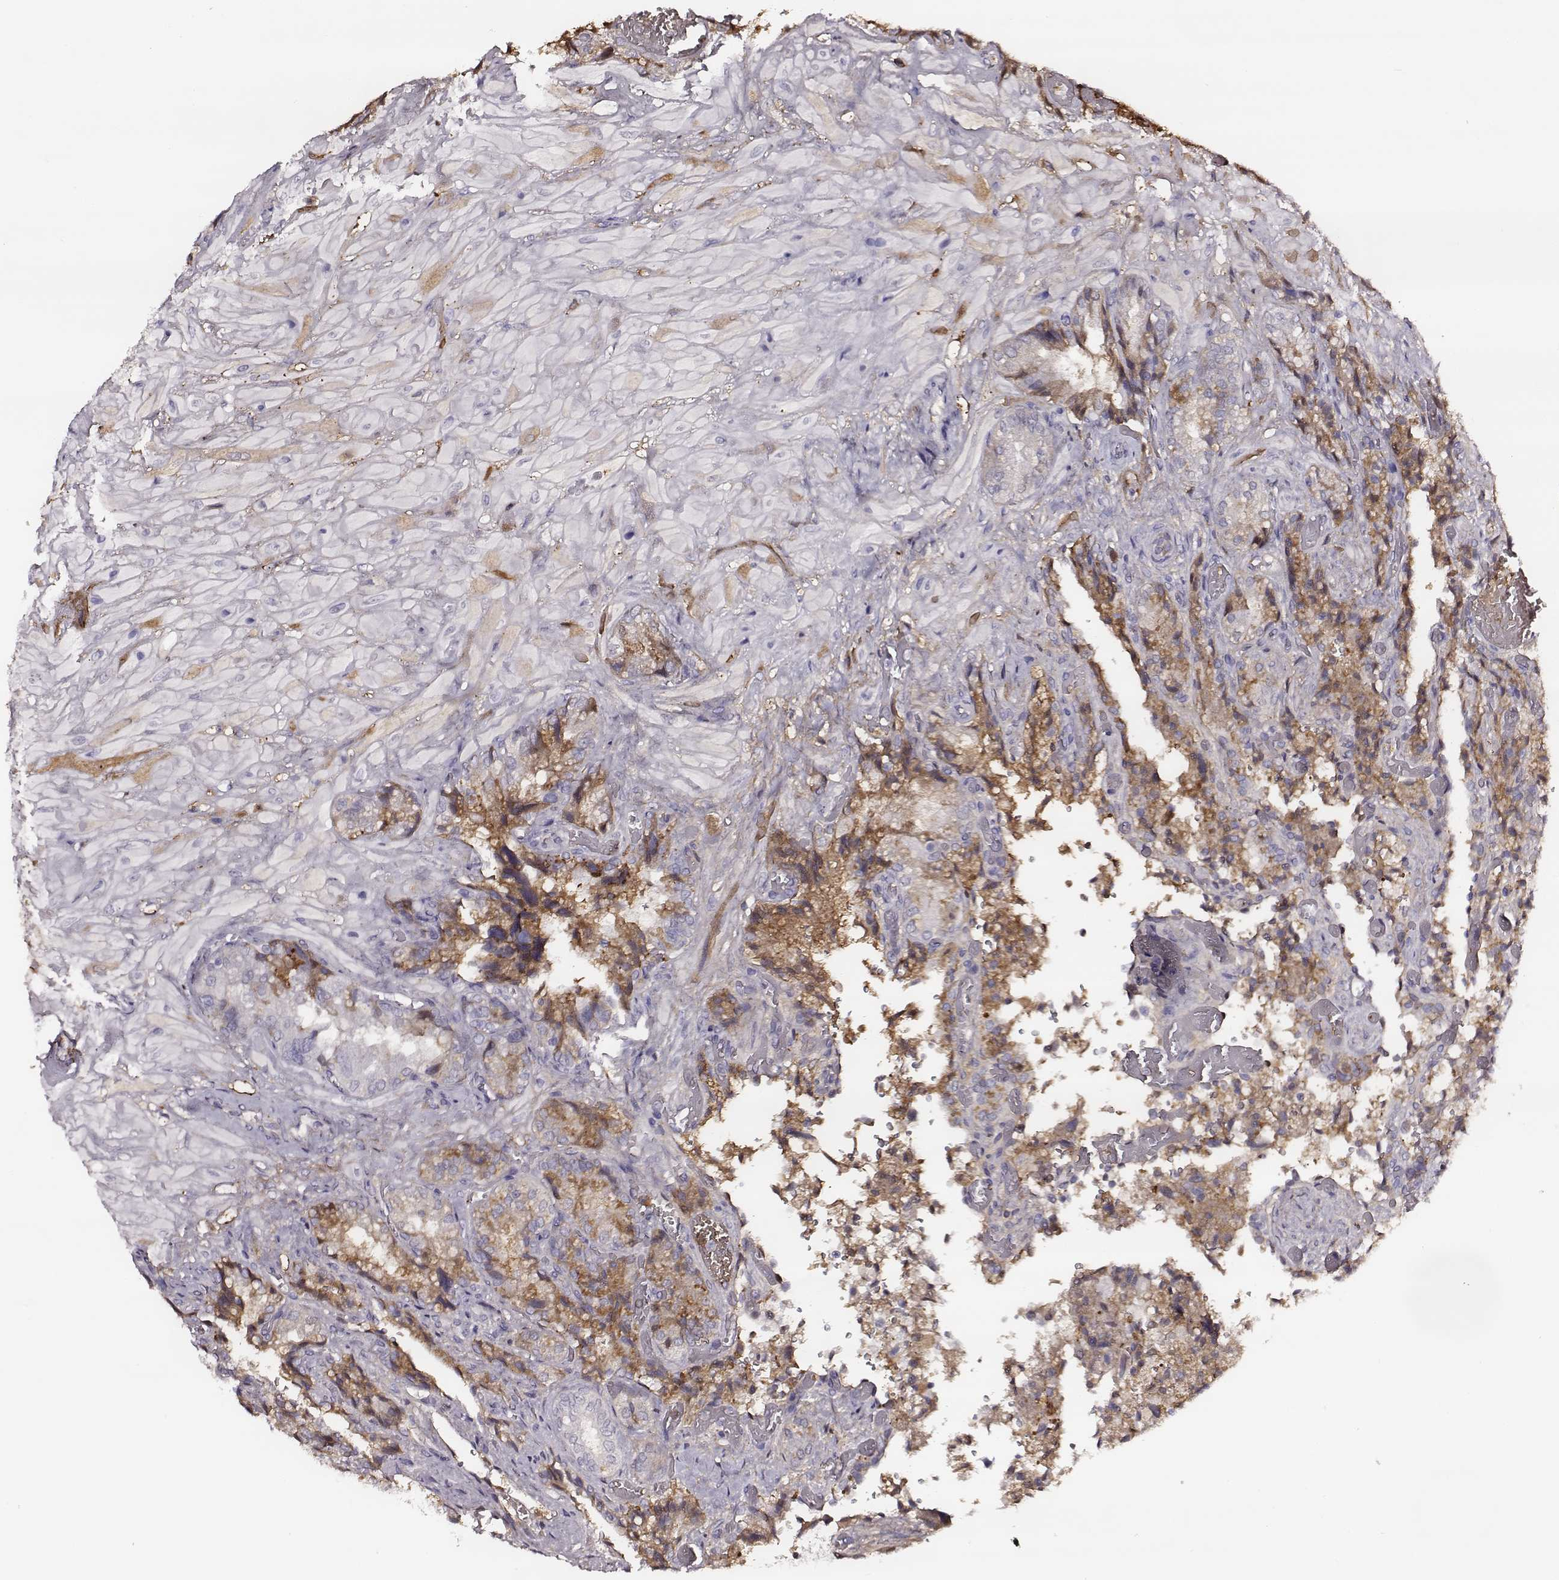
{"staining": {"intensity": "negative", "quantity": "none", "location": "none"}, "tissue": "seminal vesicle", "cell_type": "Glandular cells", "image_type": "normal", "snomed": [{"axis": "morphology", "description": "Normal tissue, NOS"}, {"axis": "topography", "description": "Seminal veicle"}], "caption": "IHC histopathology image of normal human seminal vesicle stained for a protein (brown), which reveals no staining in glandular cells.", "gene": "TF", "patient": {"sex": "male", "age": 57}}